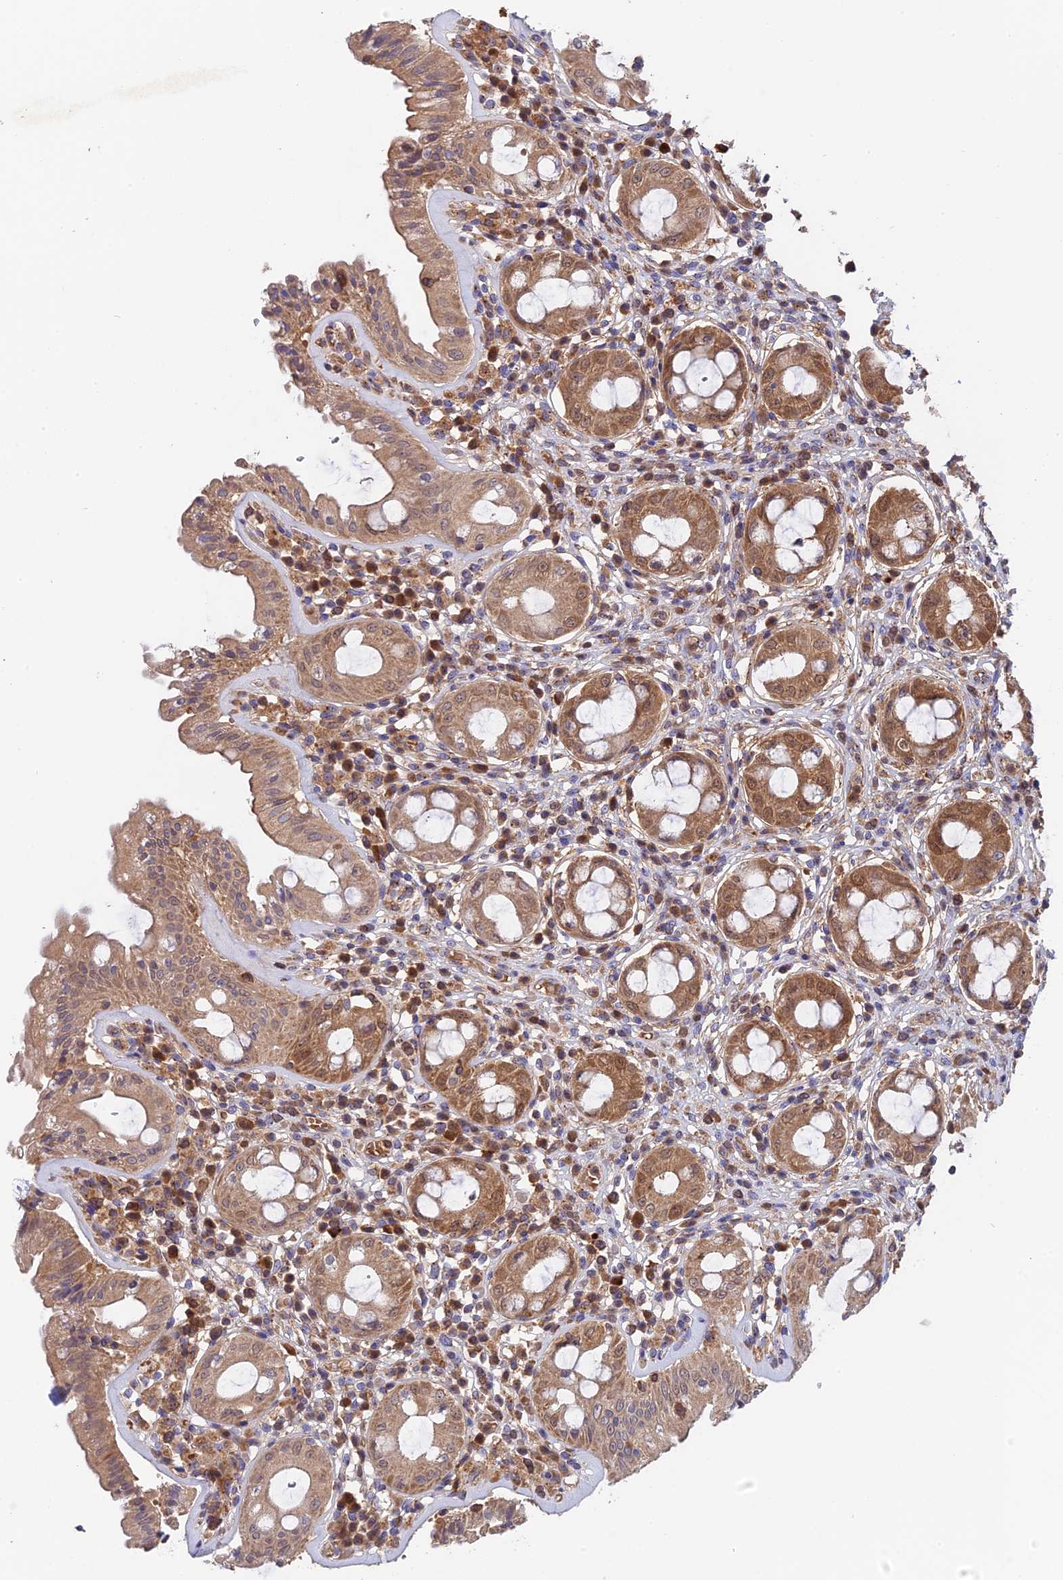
{"staining": {"intensity": "moderate", "quantity": ">75%", "location": "cytoplasmic/membranous"}, "tissue": "rectum", "cell_type": "Glandular cells", "image_type": "normal", "snomed": [{"axis": "morphology", "description": "Normal tissue, NOS"}, {"axis": "topography", "description": "Rectum"}], "caption": "Glandular cells exhibit medium levels of moderate cytoplasmic/membranous positivity in approximately >75% of cells in normal rectum. (brown staining indicates protein expression, while blue staining denotes nuclei).", "gene": "RPIA", "patient": {"sex": "female", "age": 57}}